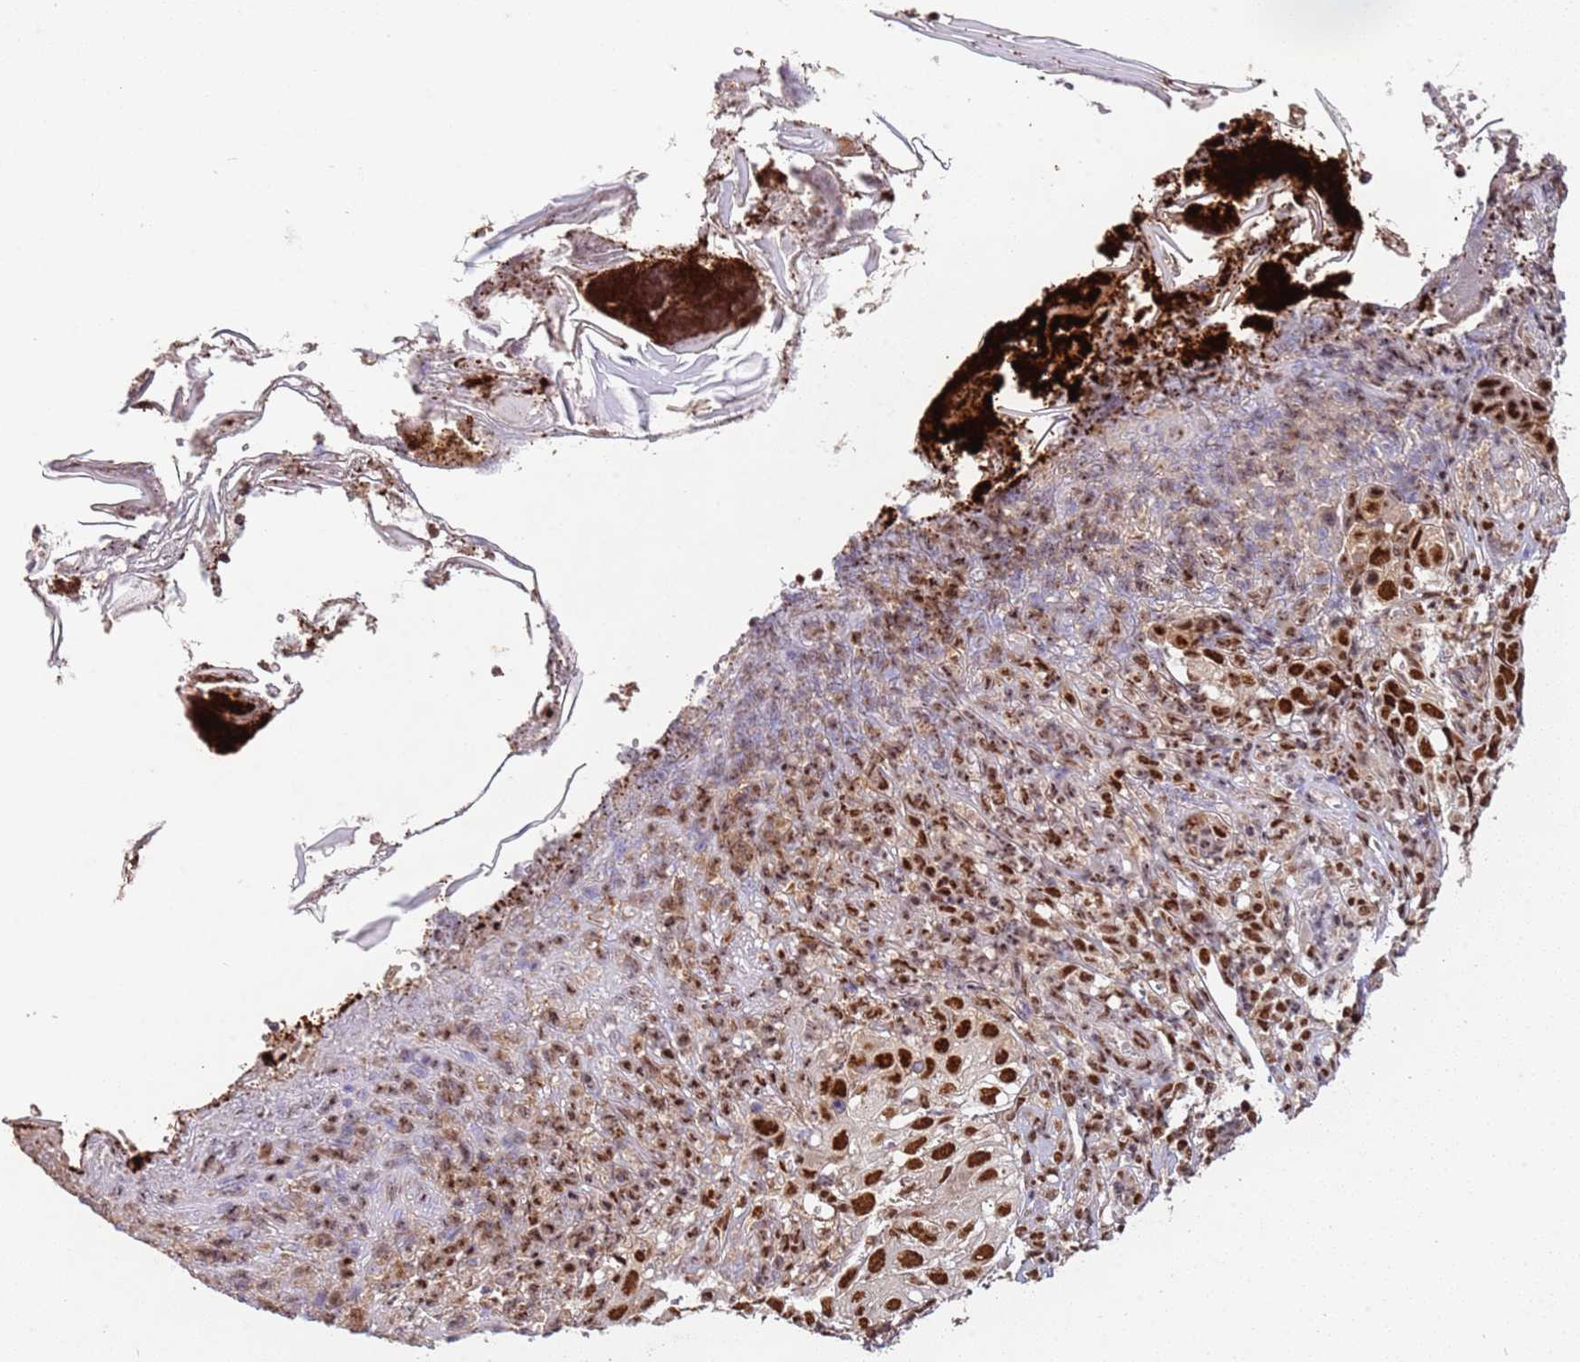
{"staining": {"intensity": "strong", "quantity": ">75%", "location": "nuclear"}, "tissue": "skin cancer", "cell_type": "Tumor cells", "image_type": "cancer", "snomed": [{"axis": "morphology", "description": "Basal cell carcinoma"}, {"axis": "topography", "description": "Skin"}], "caption": "Protein expression analysis of human basal cell carcinoma (skin) reveals strong nuclear staining in about >75% of tumor cells. (IHC, brightfield microscopy, high magnification).", "gene": "ESF1", "patient": {"sex": "female", "age": 84}}